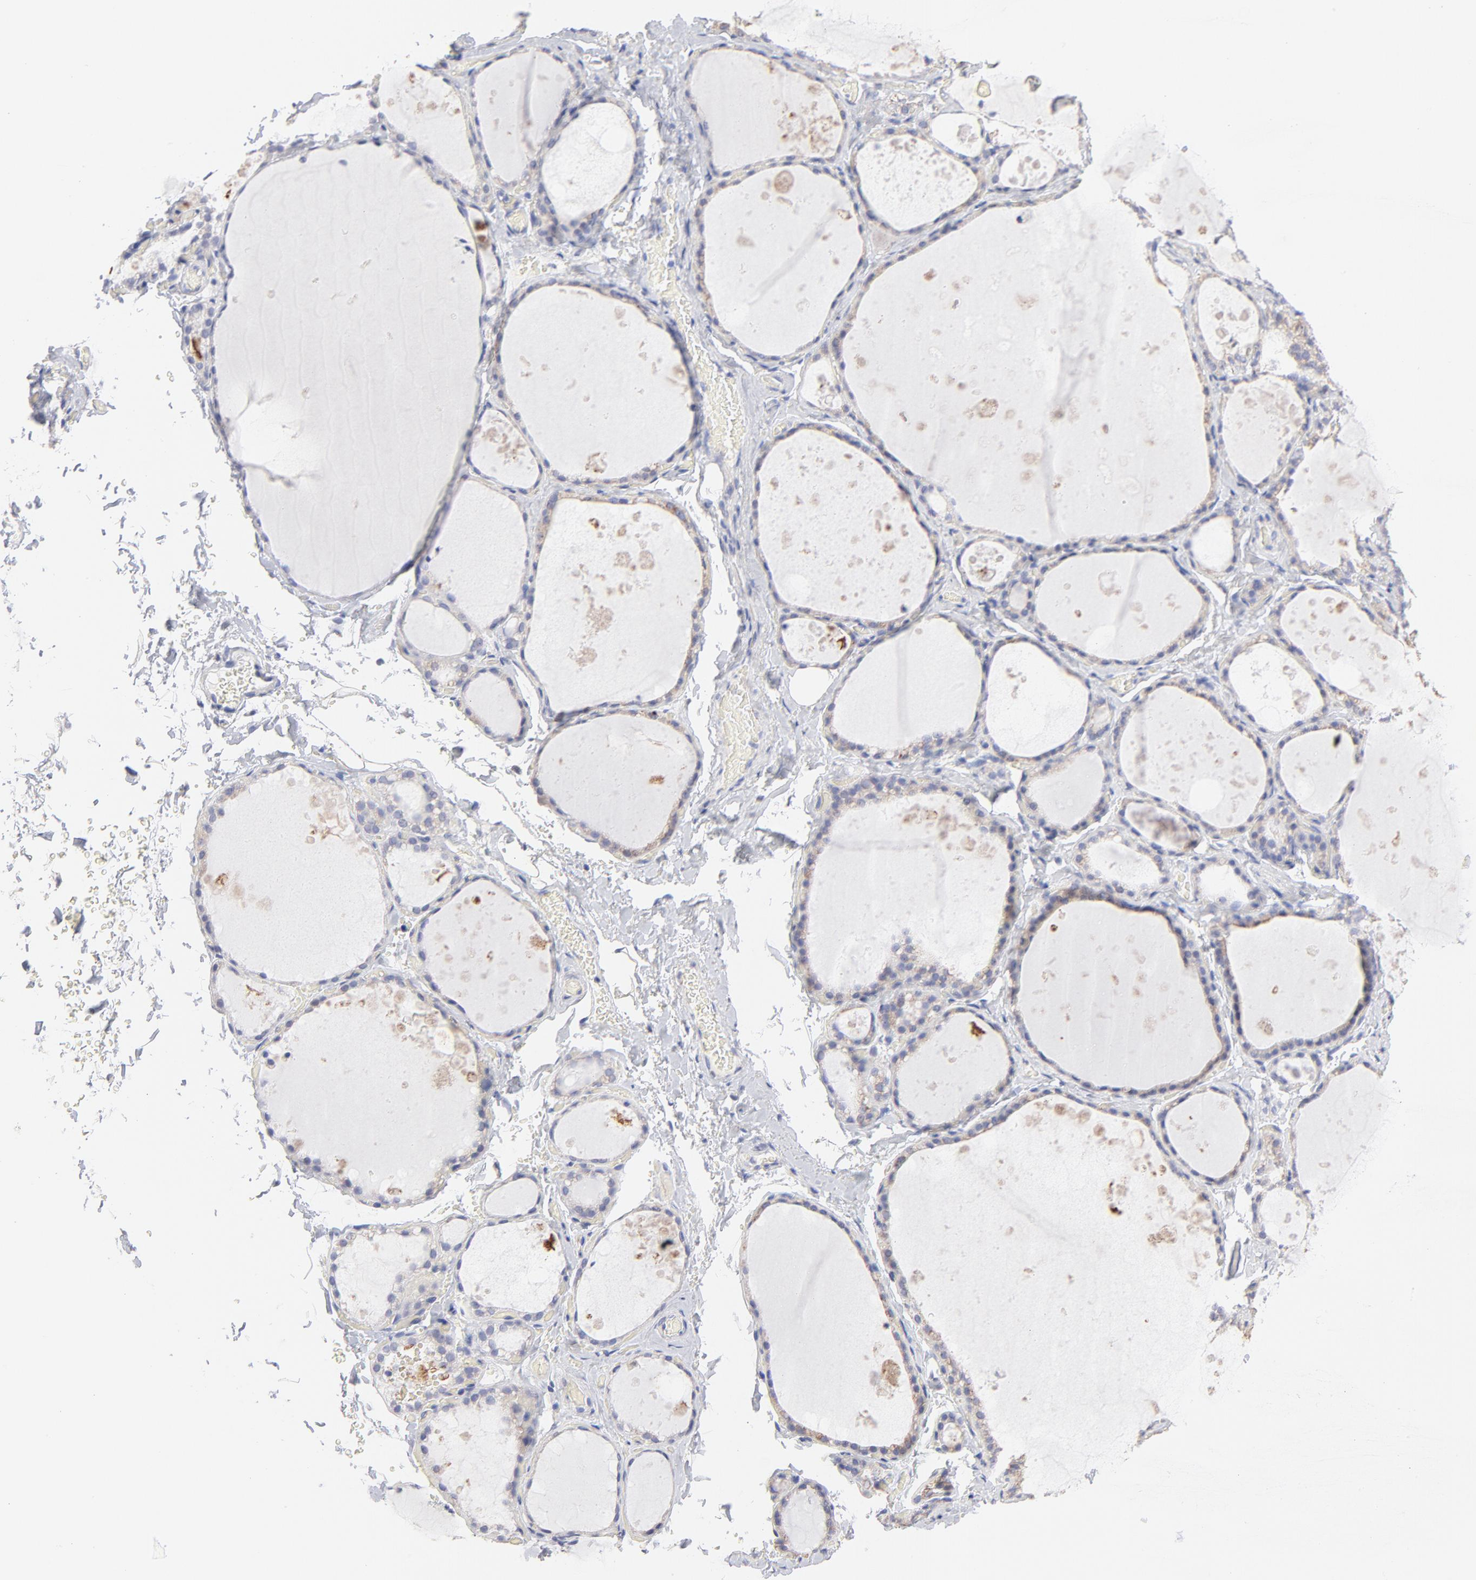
{"staining": {"intensity": "weak", "quantity": "25%-75%", "location": "cytoplasmic/membranous"}, "tissue": "thyroid gland", "cell_type": "Glandular cells", "image_type": "normal", "snomed": [{"axis": "morphology", "description": "Normal tissue, NOS"}, {"axis": "topography", "description": "Thyroid gland"}], "caption": "Immunohistochemical staining of normal human thyroid gland displays low levels of weak cytoplasmic/membranous expression in approximately 25%-75% of glandular cells.", "gene": "TST", "patient": {"sex": "male", "age": 61}}